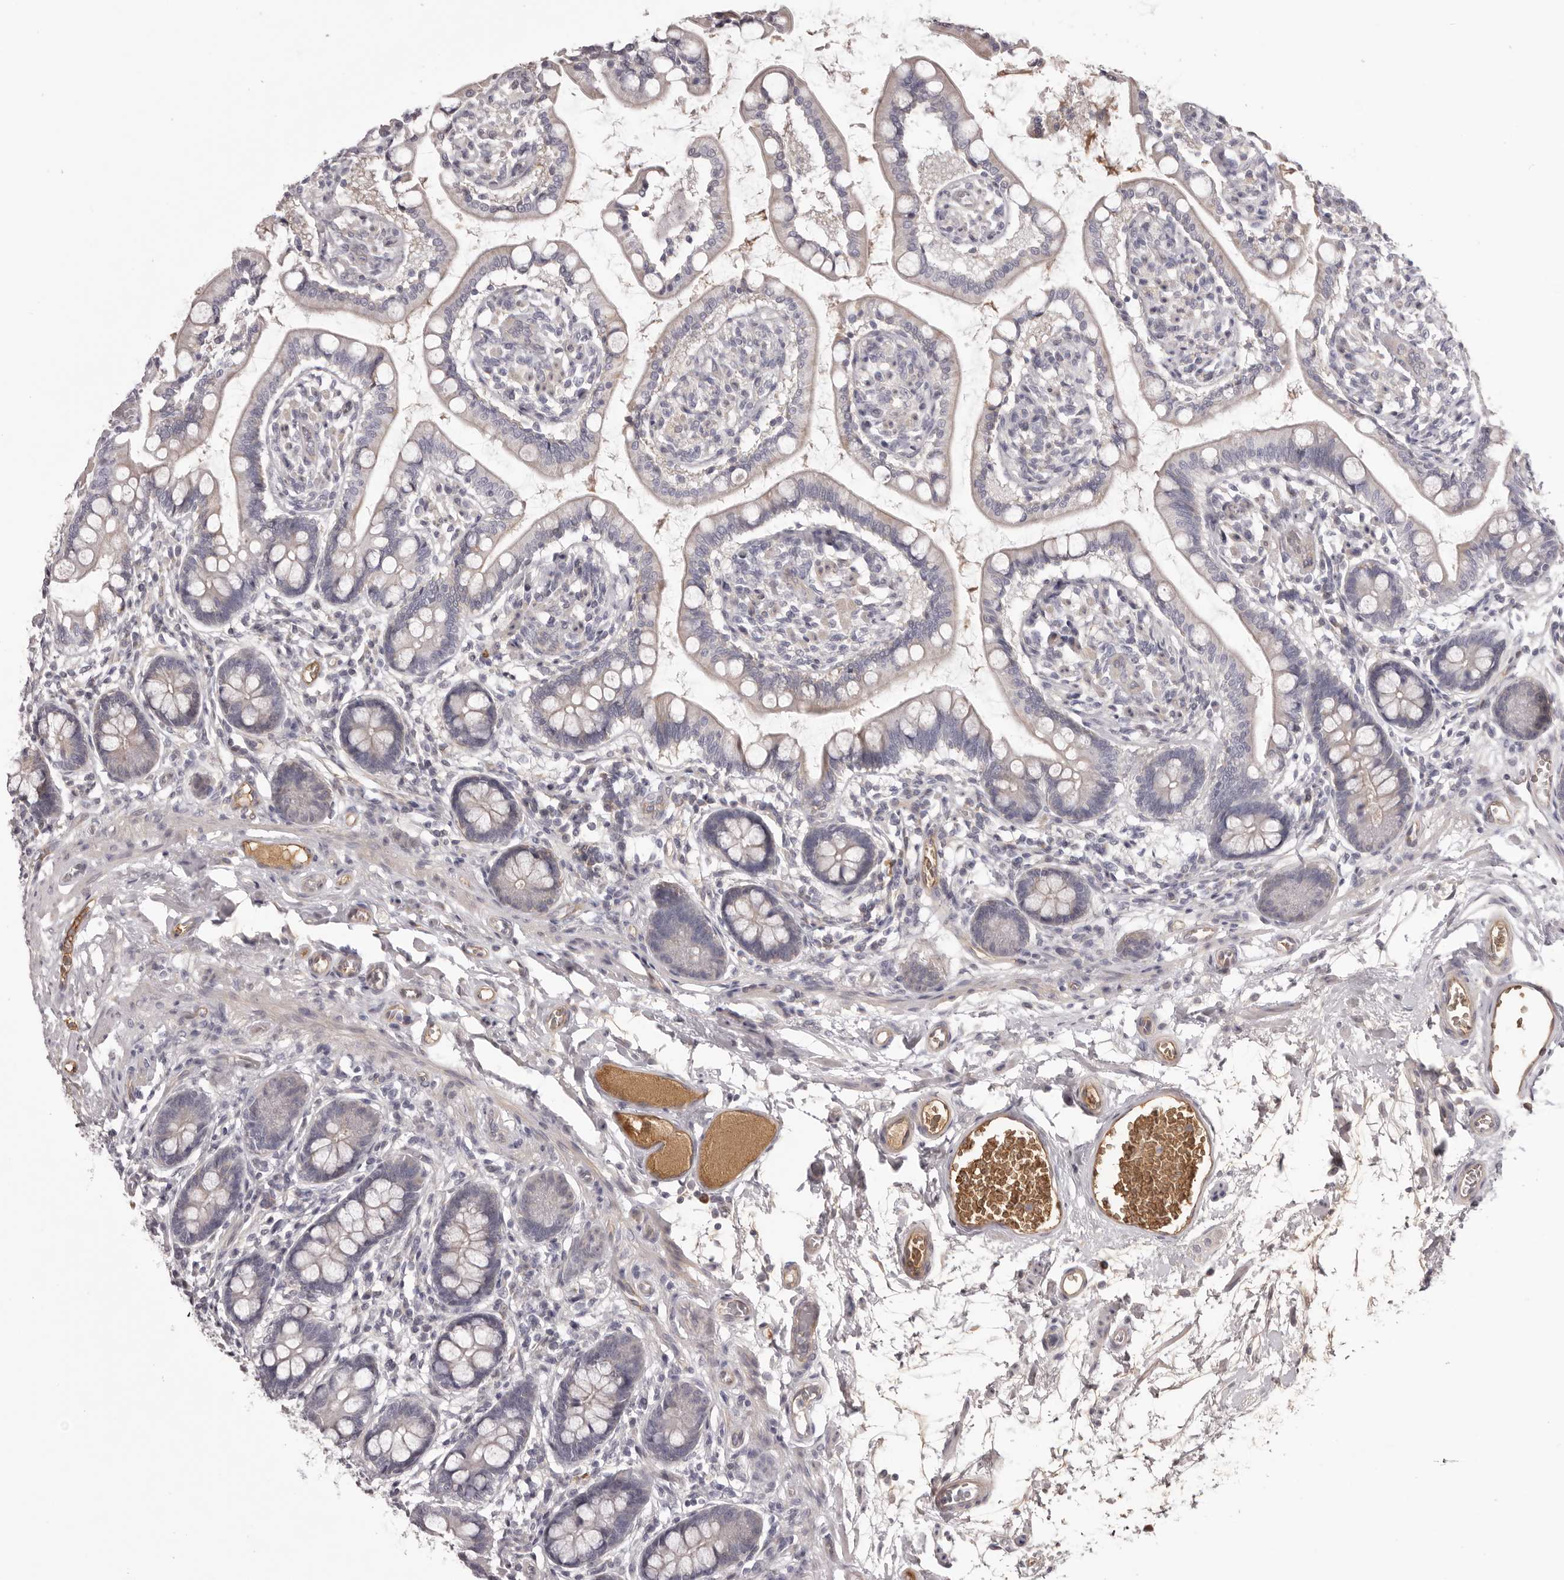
{"staining": {"intensity": "moderate", "quantity": "<25%", "location": "cytoplasmic/membranous"}, "tissue": "small intestine", "cell_type": "Glandular cells", "image_type": "normal", "snomed": [{"axis": "morphology", "description": "Normal tissue, NOS"}, {"axis": "topography", "description": "Small intestine"}], "caption": "Approximately <25% of glandular cells in unremarkable human small intestine show moderate cytoplasmic/membranous protein expression as visualized by brown immunohistochemical staining.", "gene": "OTUD3", "patient": {"sex": "male", "age": 52}}